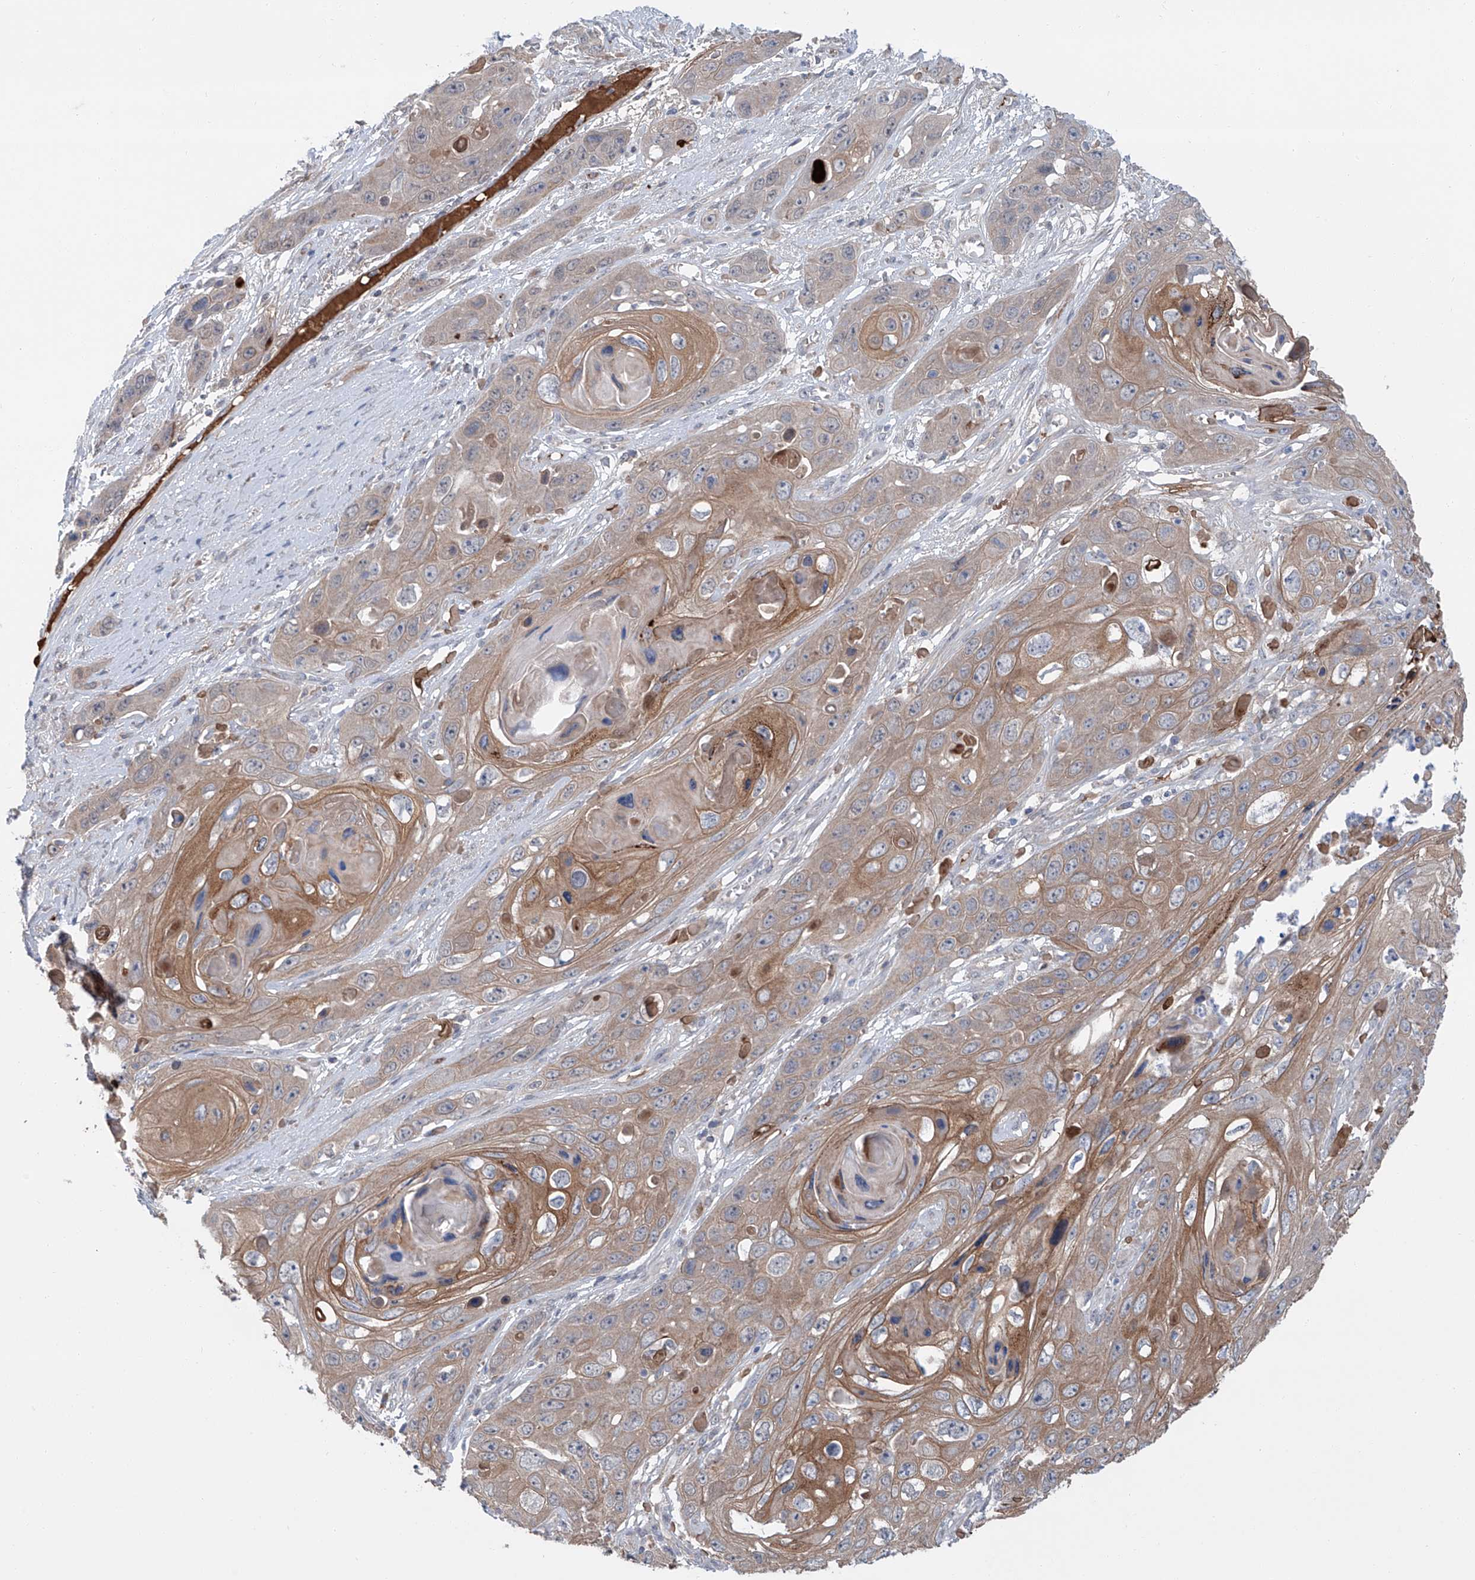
{"staining": {"intensity": "moderate", "quantity": ">75%", "location": "cytoplasmic/membranous"}, "tissue": "skin cancer", "cell_type": "Tumor cells", "image_type": "cancer", "snomed": [{"axis": "morphology", "description": "Squamous cell carcinoma, NOS"}, {"axis": "topography", "description": "Skin"}], "caption": "This image displays squamous cell carcinoma (skin) stained with immunohistochemistry (IHC) to label a protein in brown. The cytoplasmic/membranous of tumor cells show moderate positivity for the protein. Nuclei are counter-stained blue.", "gene": "SIX4", "patient": {"sex": "male", "age": 55}}